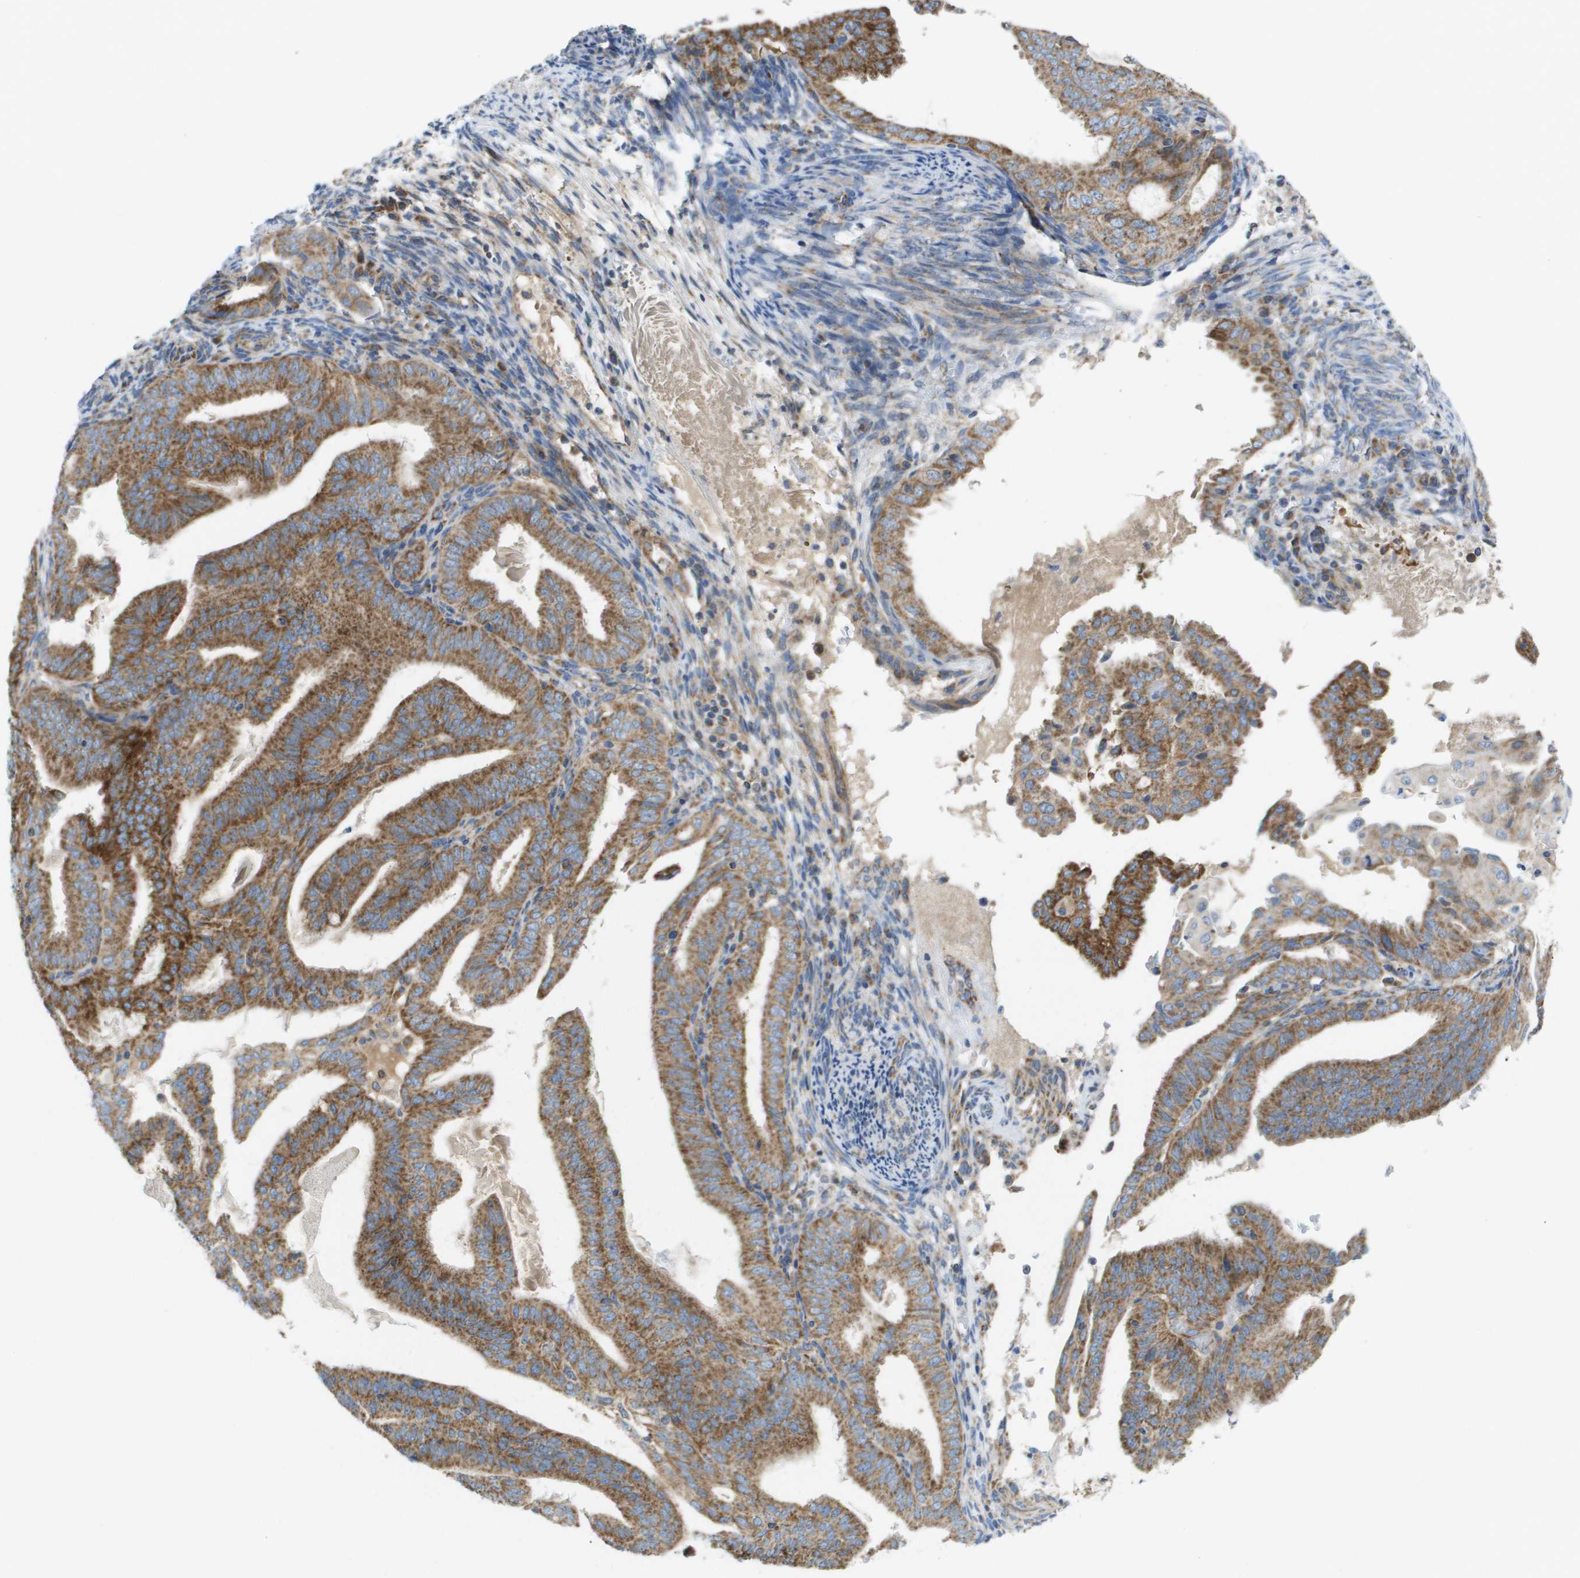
{"staining": {"intensity": "strong", "quantity": ">75%", "location": "cytoplasmic/membranous"}, "tissue": "endometrial cancer", "cell_type": "Tumor cells", "image_type": "cancer", "snomed": [{"axis": "morphology", "description": "Adenocarcinoma, NOS"}, {"axis": "topography", "description": "Endometrium"}], "caption": "IHC histopathology image of endometrial adenocarcinoma stained for a protein (brown), which shows high levels of strong cytoplasmic/membranous staining in about >75% of tumor cells.", "gene": "FIS1", "patient": {"sex": "female", "age": 58}}